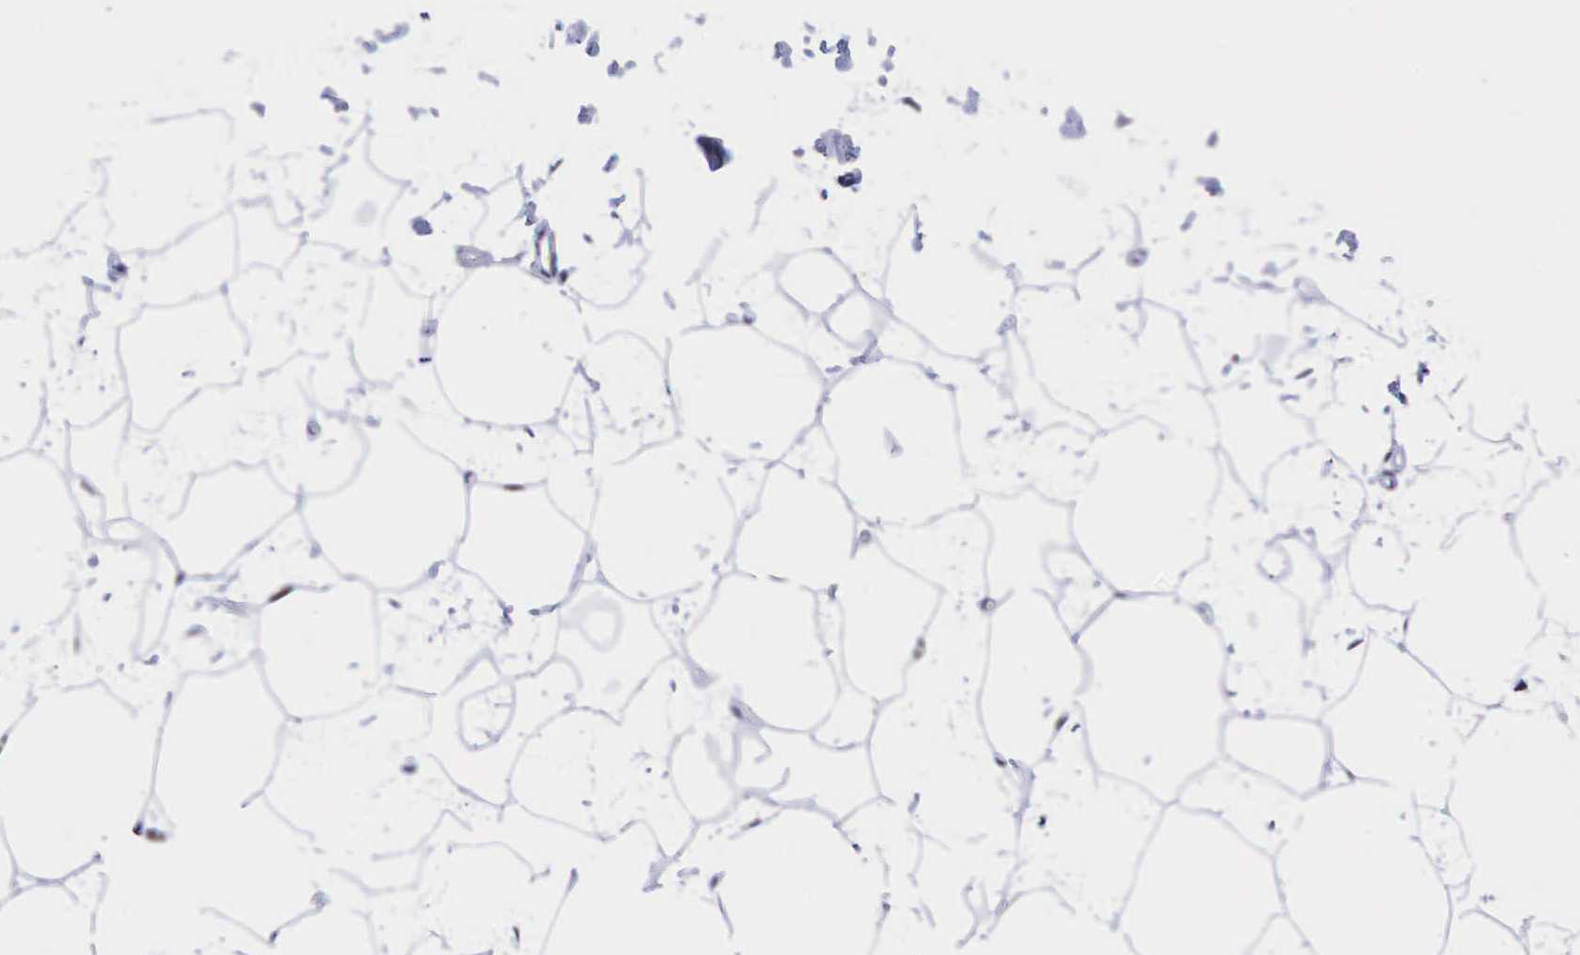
{"staining": {"intensity": "negative", "quantity": "none", "location": "none"}, "tissue": "adipose tissue", "cell_type": "Adipocytes", "image_type": "normal", "snomed": [{"axis": "morphology", "description": "Normal tissue, NOS"}, {"axis": "topography", "description": "Breast"}], "caption": "IHC micrograph of benign adipose tissue: adipose tissue stained with DAB shows no significant protein staining in adipocytes.", "gene": "AR", "patient": {"sex": "female", "age": 45}}